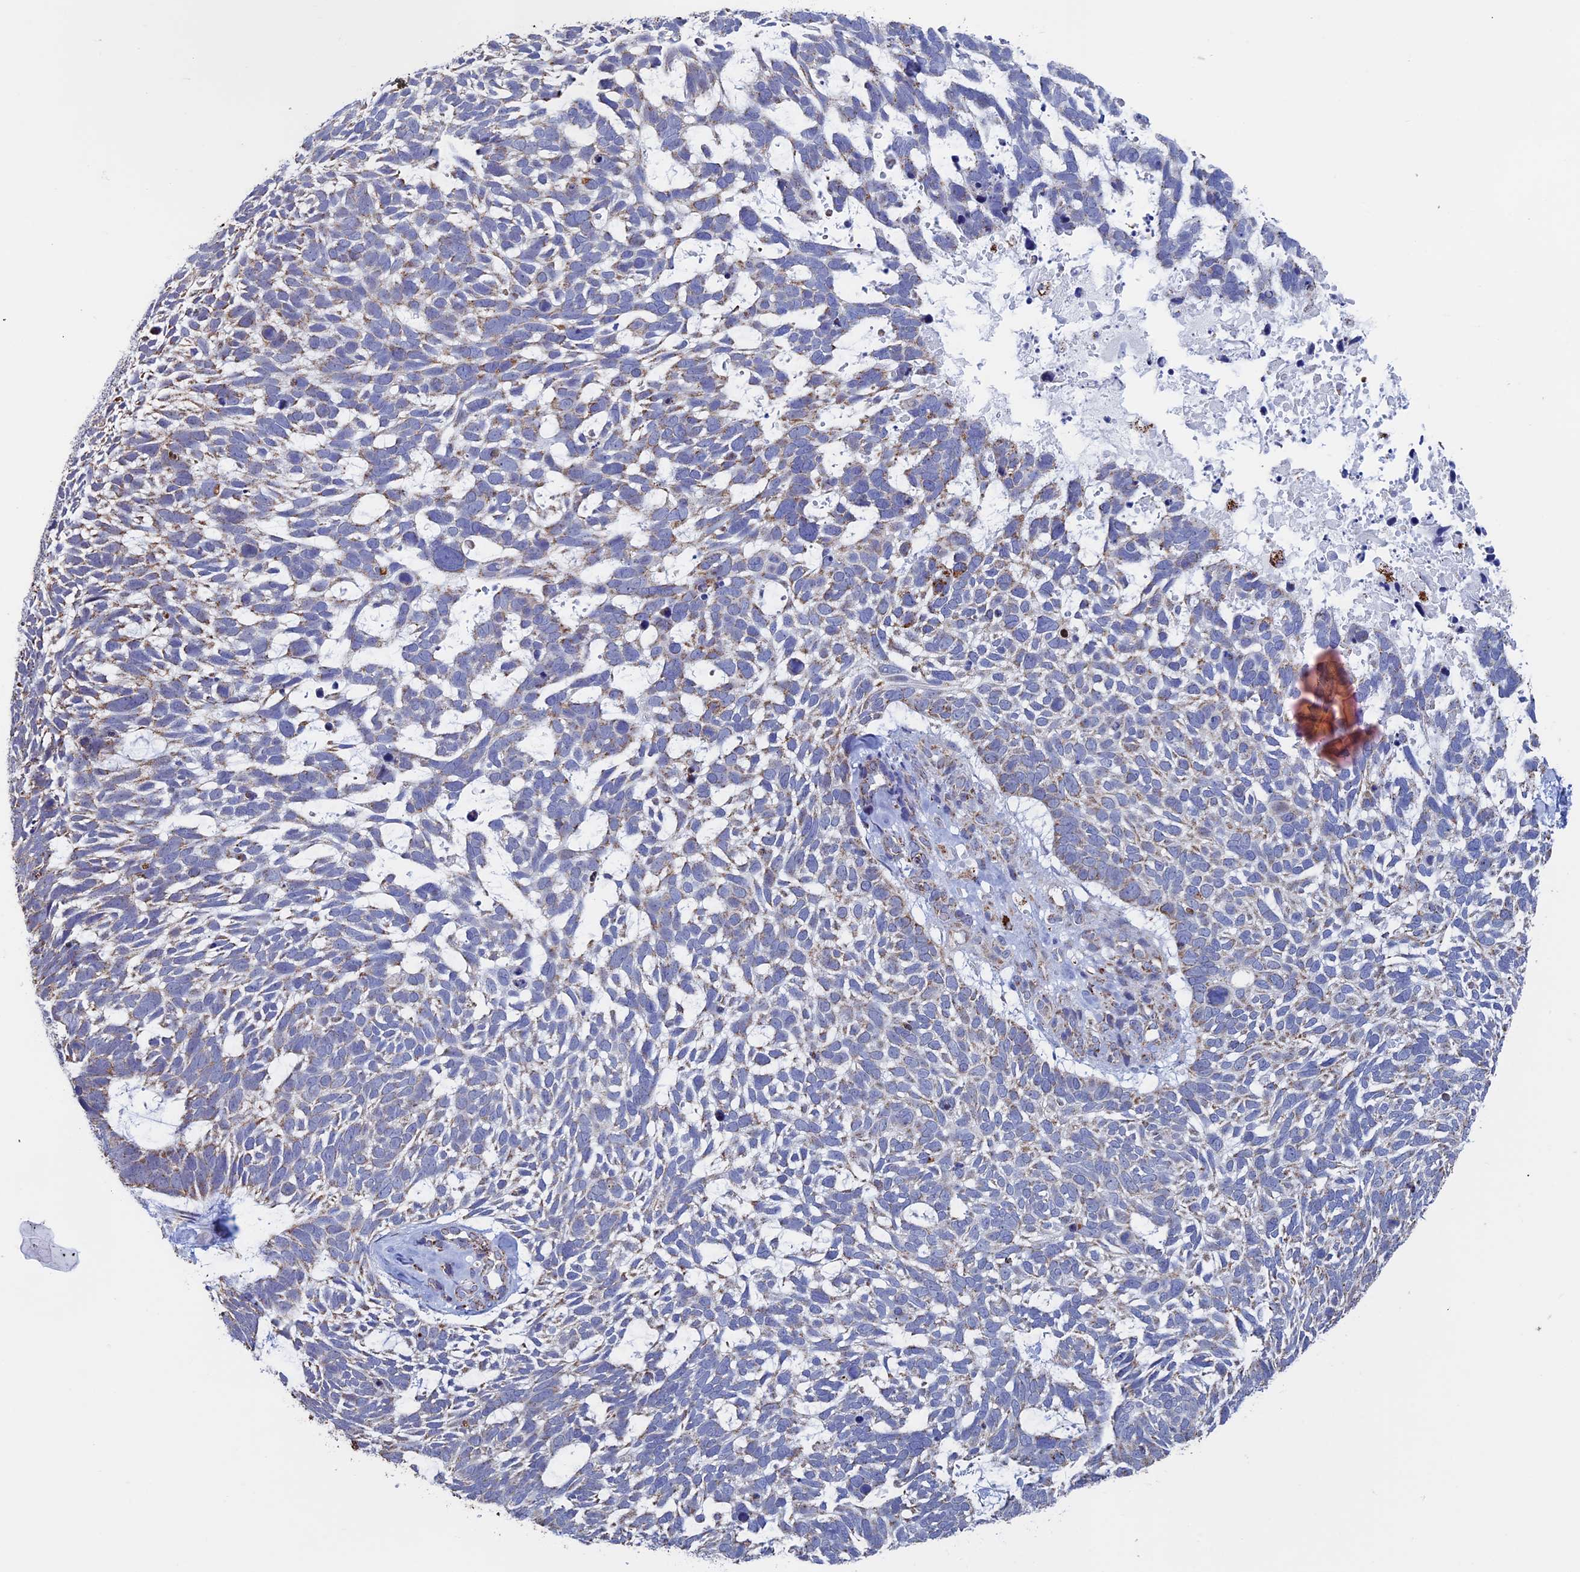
{"staining": {"intensity": "weak", "quantity": "<25%", "location": "cytoplasmic/membranous"}, "tissue": "skin cancer", "cell_type": "Tumor cells", "image_type": "cancer", "snomed": [{"axis": "morphology", "description": "Basal cell carcinoma"}, {"axis": "topography", "description": "Skin"}], "caption": "Immunohistochemistry photomicrograph of neoplastic tissue: human skin basal cell carcinoma stained with DAB demonstrates no significant protein positivity in tumor cells. Nuclei are stained in blue.", "gene": "SEC24D", "patient": {"sex": "male", "age": 88}}